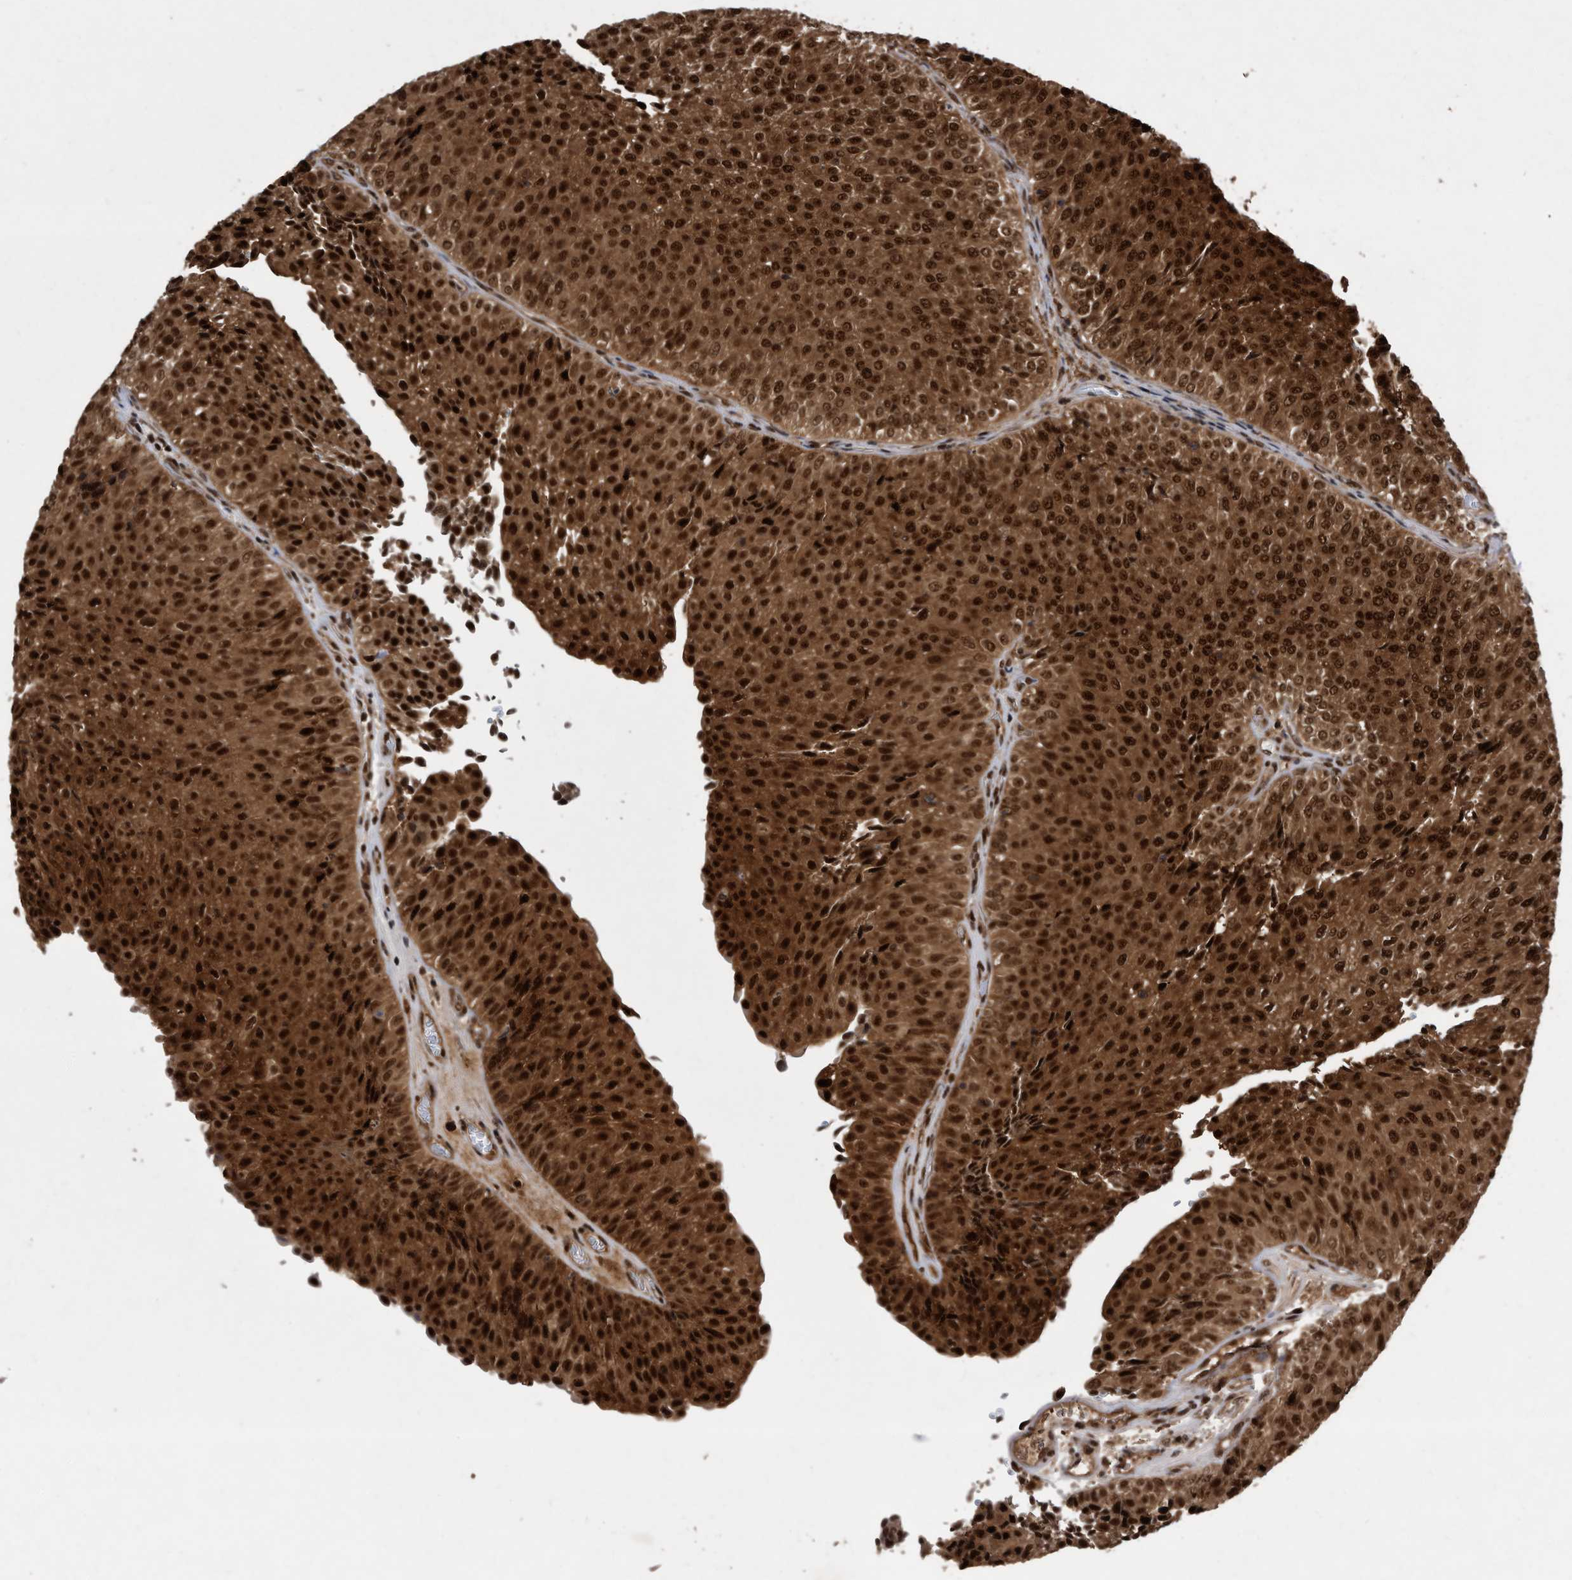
{"staining": {"intensity": "strong", "quantity": ">75%", "location": "cytoplasmic/membranous,nuclear"}, "tissue": "urothelial cancer", "cell_type": "Tumor cells", "image_type": "cancer", "snomed": [{"axis": "morphology", "description": "Urothelial carcinoma, Low grade"}, {"axis": "topography", "description": "Urinary bladder"}], "caption": "Approximately >75% of tumor cells in urothelial cancer display strong cytoplasmic/membranous and nuclear protein positivity as visualized by brown immunohistochemical staining.", "gene": "RAD23B", "patient": {"sex": "male", "age": 78}}